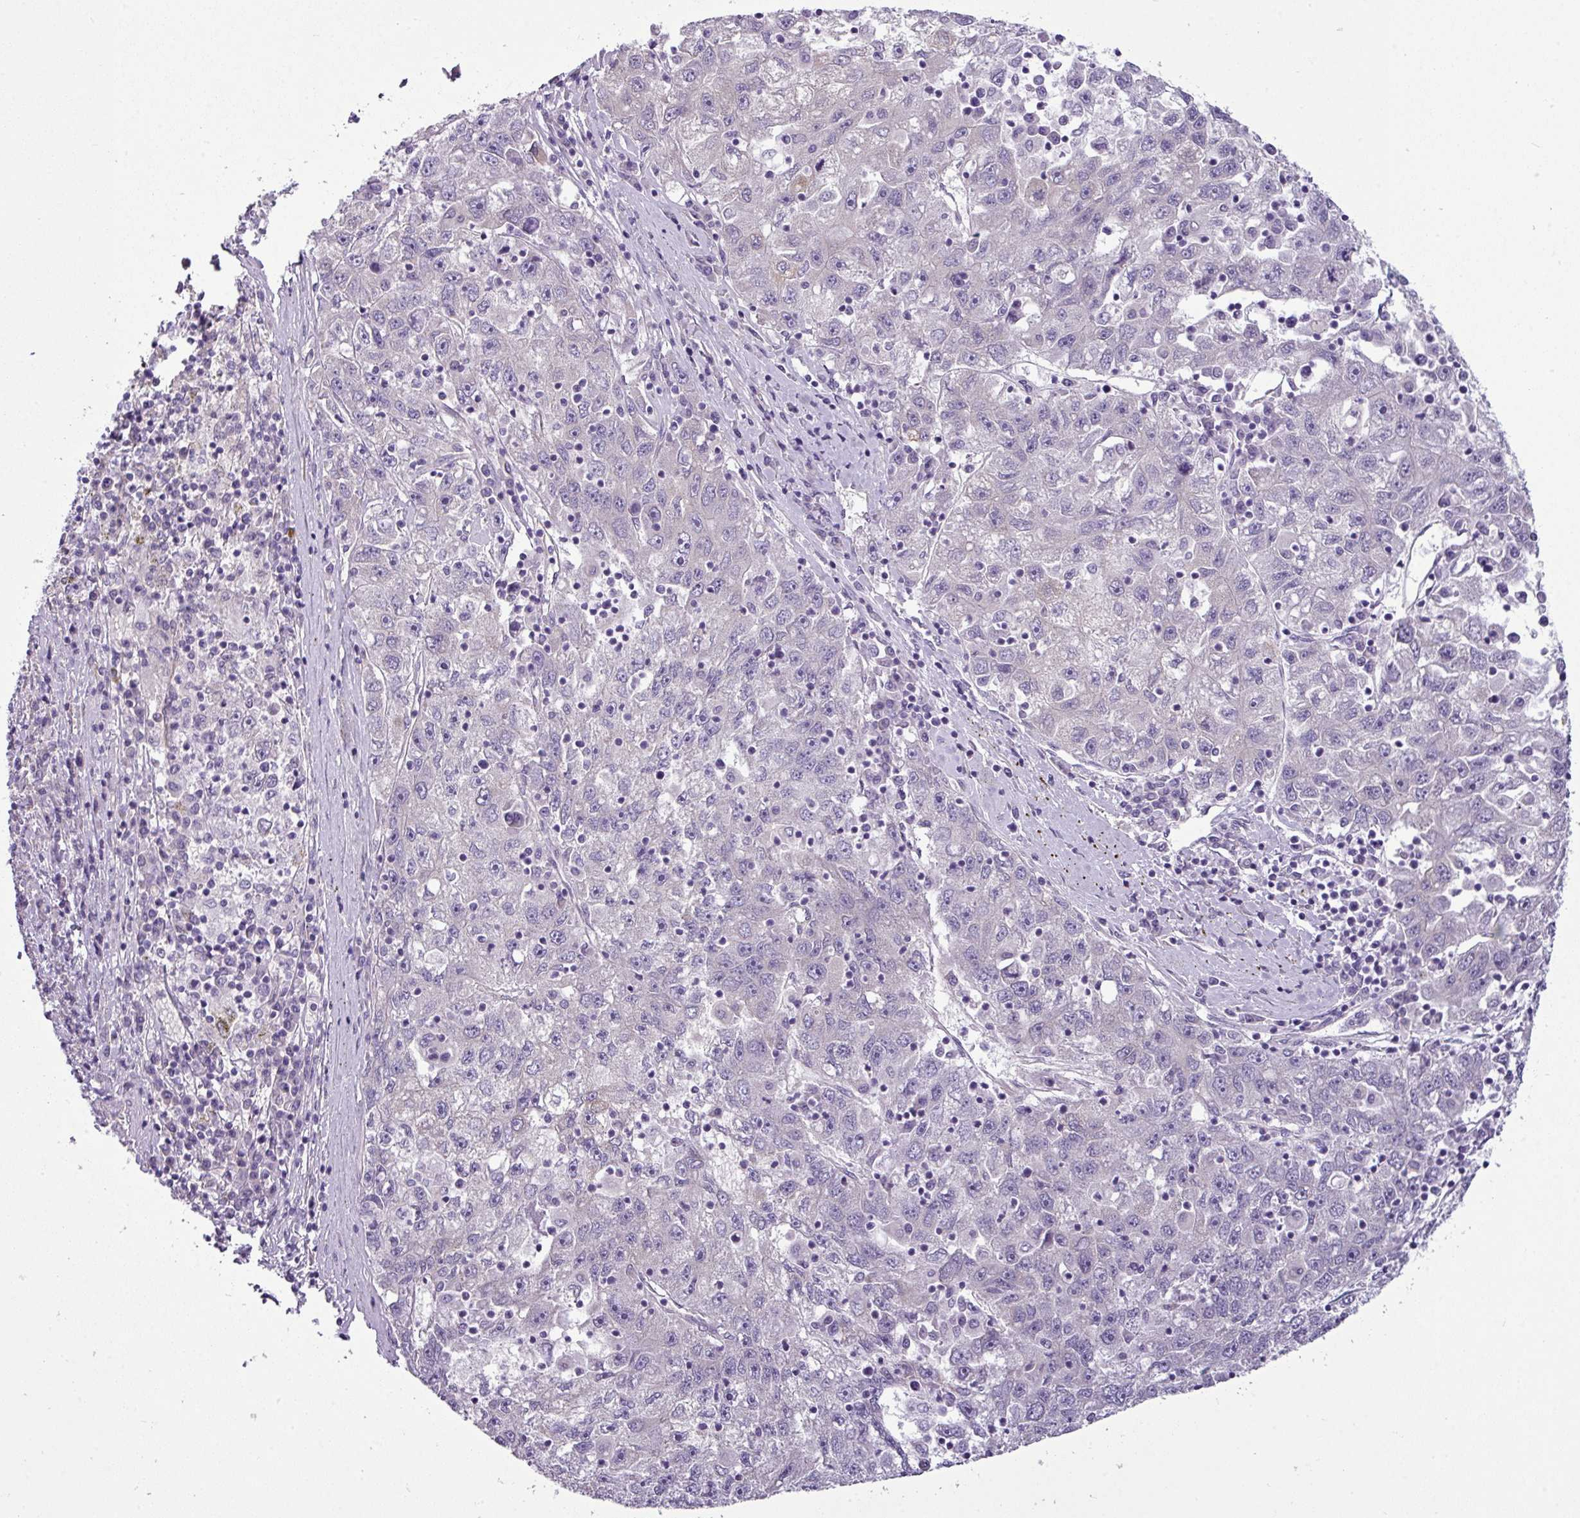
{"staining": {"intensity": "negative", "quantity": "none", "location": "none"}, "tissue": "liver cancer", "cell_type": "Tumor cells", "image_type": "cancer", "snomed": [{"axis": "morphology", "description": "Carcinoma, Hepatocellular, NOS"}, {"axis": "topography", "description": "Liver"}], "caption": "DAB immunohistochemical staining of liver cancer exhibits no significant expression in tumor cells. Nuclei are stained in blue.", "gene": "TOR1AIP2", "patient": {"sex": "male", "age": 49}}